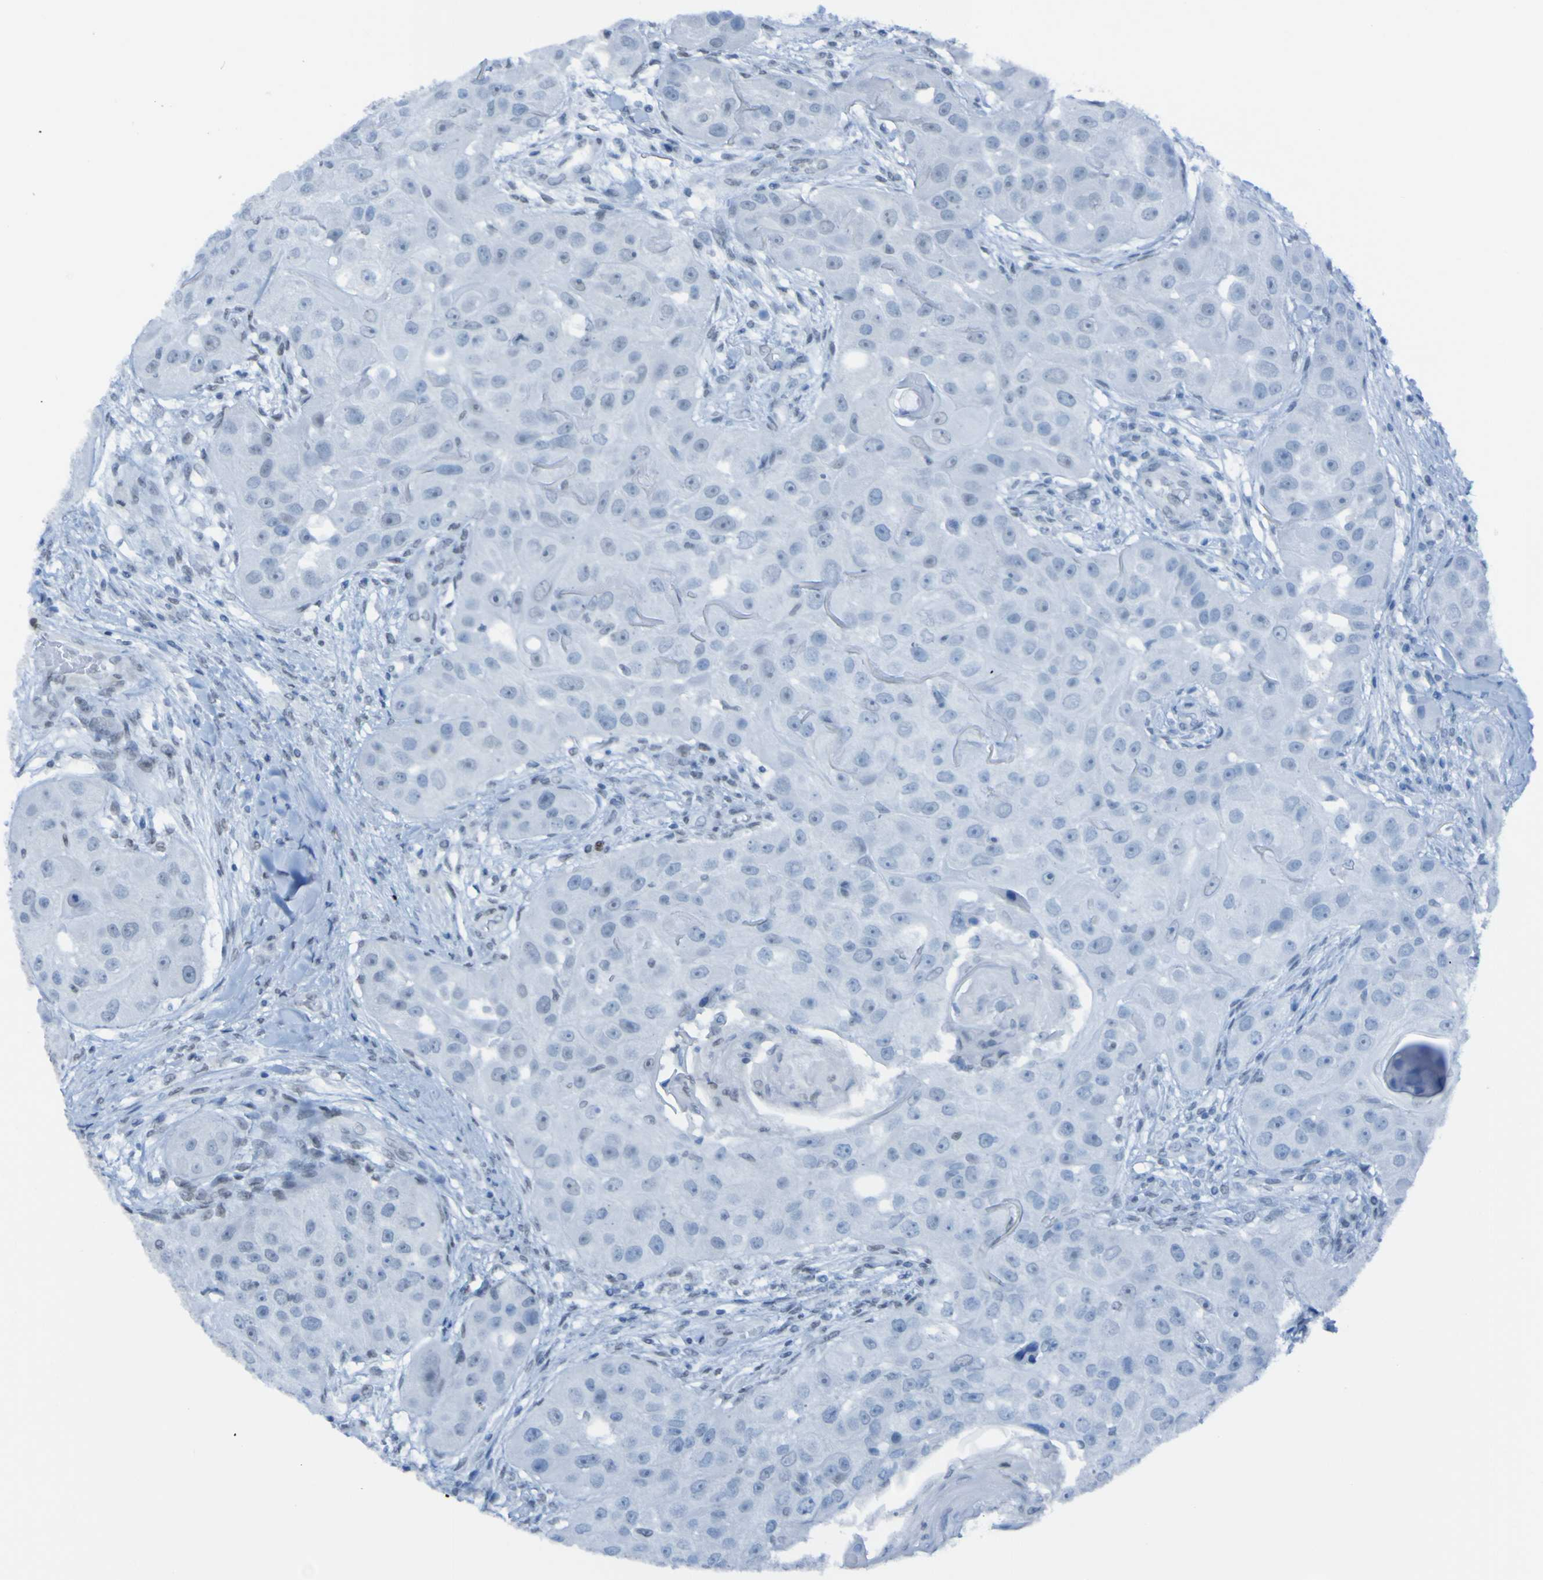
{"staining": {"intensity": "negative", "quantity": "none", "location": "none"}, "tissue": "head and neck cancer", "cell_type": "Tumor cells", "image_type": "cancer", "snomed": [{"axis": "morphology", "description": "Normal tissue, NOS"}, {"axis": "morphology", "description": "Squamous cell carcinoma, NOS"}, {"axis": "topography", "description": "Skeletal muscle"}, {"axis": "topography", "description": "Head-Neck"}], "caption": "There is no significant positivity in tumor cells of squamous cell carcinoma (head and neck). (DAB IHC with hematoxylin counter stain).", "gene": "PHF2", "patient": {"sex": "male", "age": 51}}